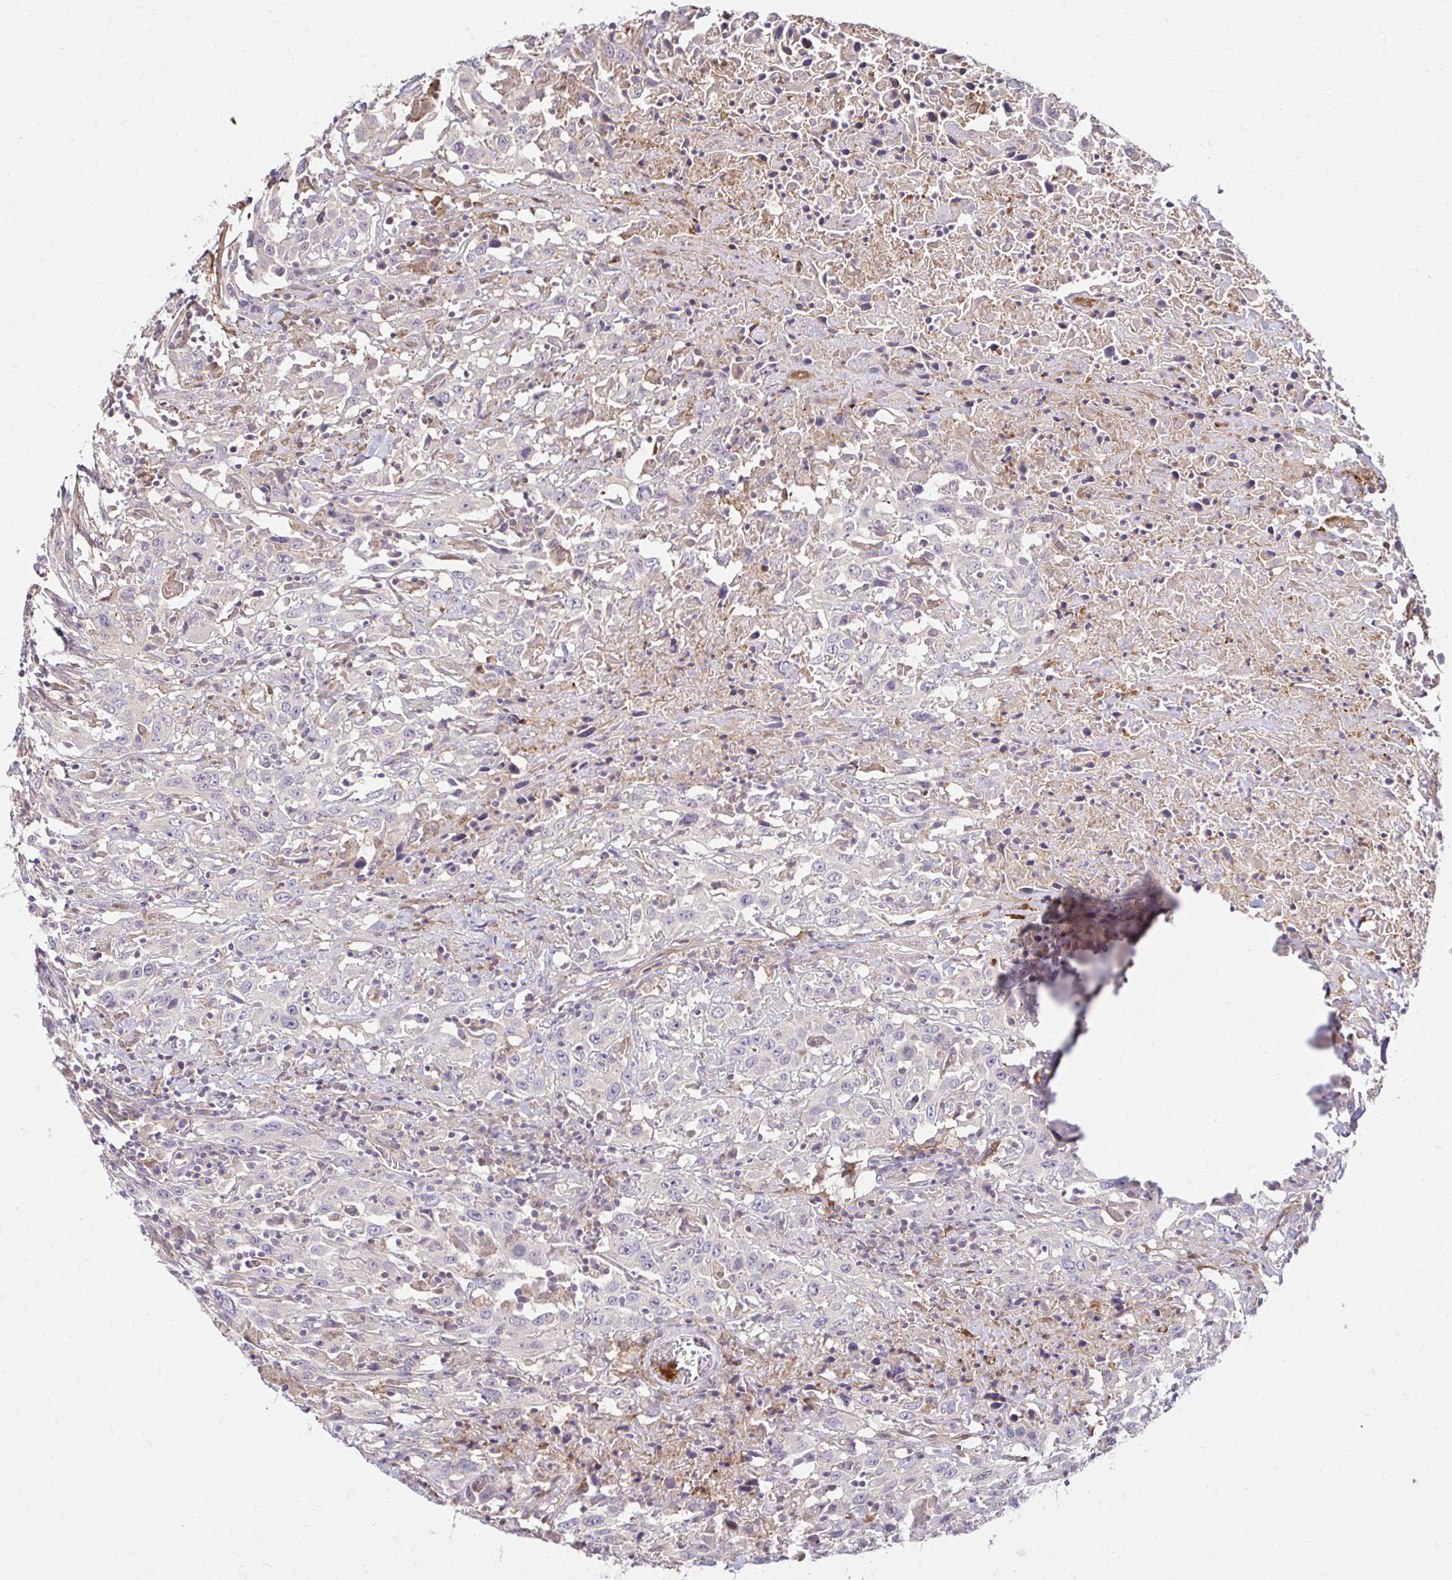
{"staining": {"intensity": "negative", "quantity": "none", "location": "none"}, "tissue": "urothelial cancer", "cell_type": "Tumor cells", "image_type": "cancer", "snomed": [{"axis": "morphology", "description": "Urothelial carcinoma, High grade"}, {"axis": "topography", "description": "Urinary bladder"}], "caption": "IHC of human urothelial cancer reveals no positivity in tumor cells.", "gene": "ITGA2", "patient": {"sex": "male", "age": 61}}